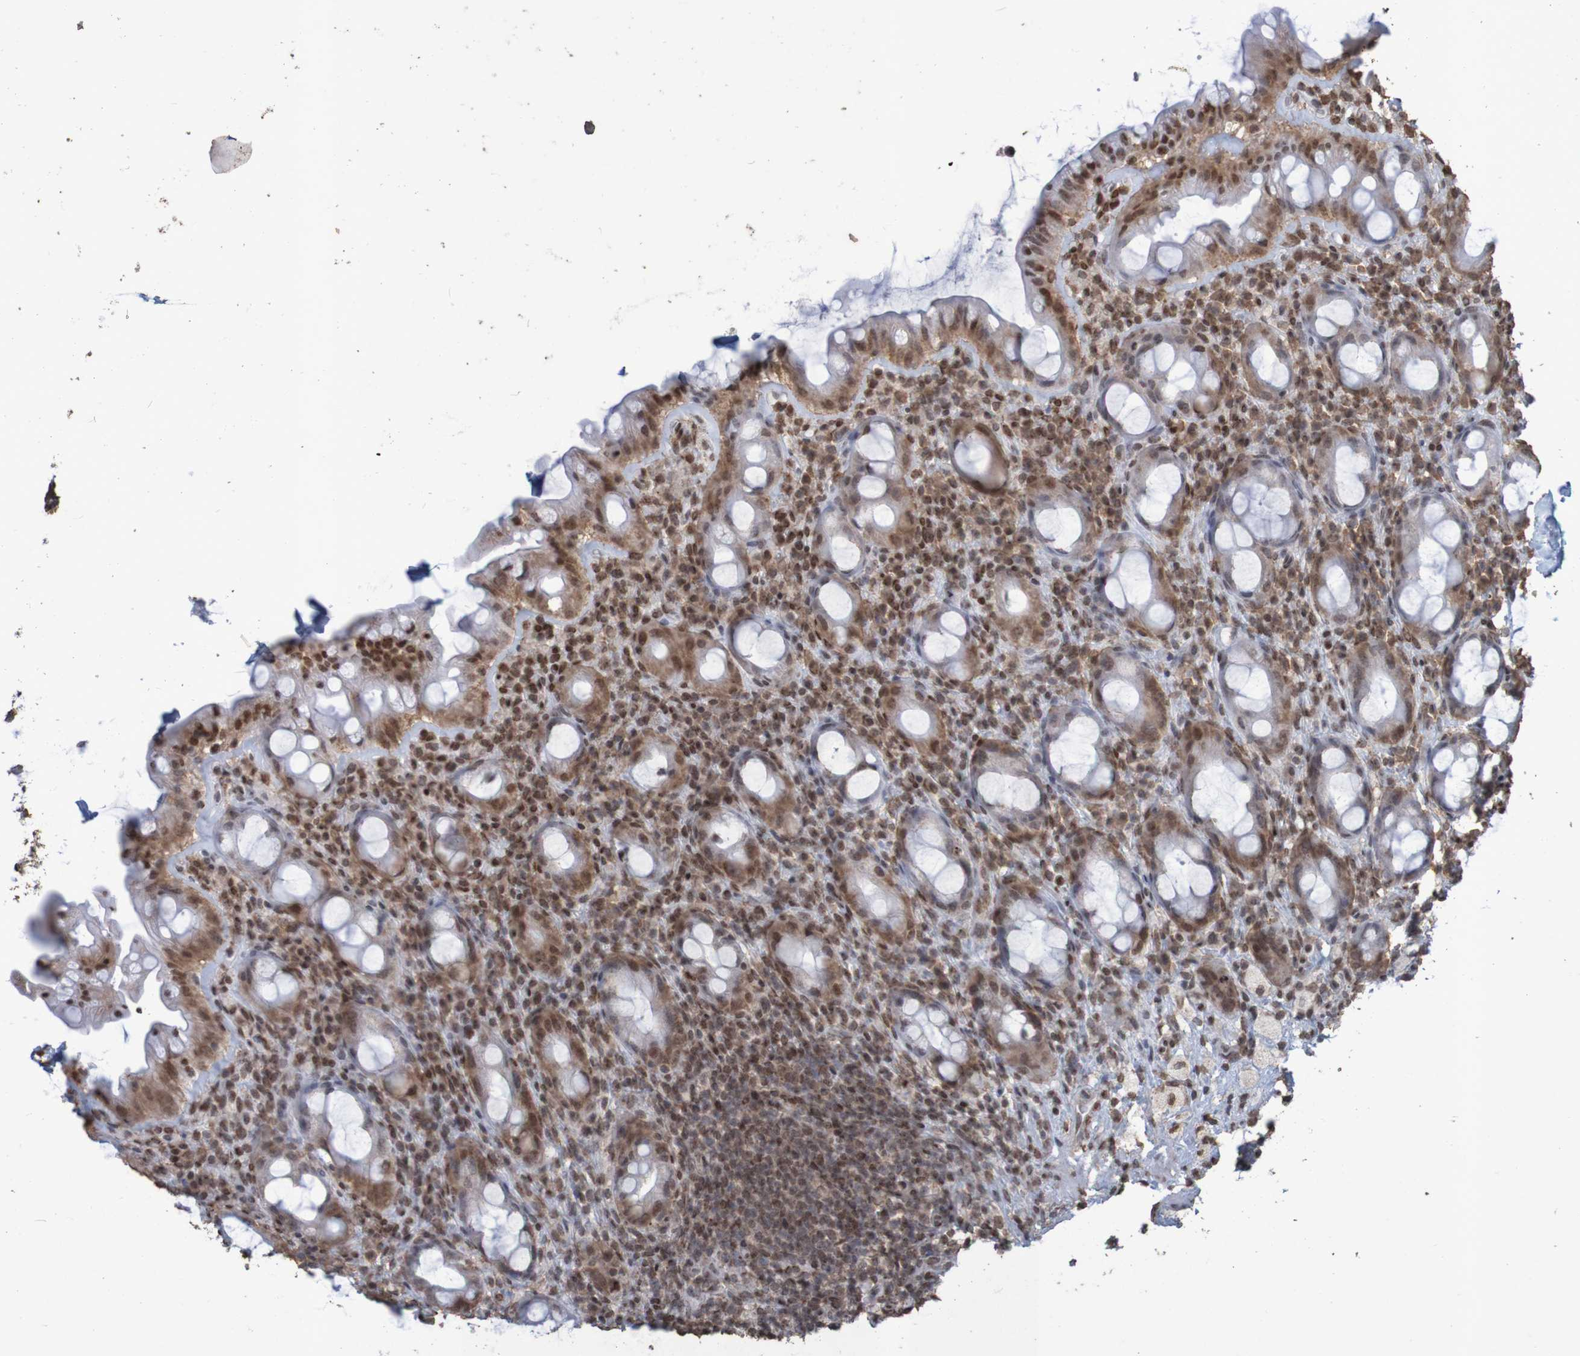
{"staining": {"intensity": "strong", "quantity": ">75%", "location": "cytoplasmic/membranous,nuclear"}, "tissue": "rectum", "cell_type": "Glandular cells", "image_type": "normal", "snomed": [{"axis": "morphology", "description": "Normal tissue, NOS"}, {"axis": "topography", "description": "Rectum"}], "caption": "Immunohistochemical staining of unremarkable rectum reveals >75% levels of strong cytoplasmic/membranous,nuclear protein positivity in approximately >75% of glandular cells. (DAB (3,3'-diaminobenzidine) IHC with brightfield microscopy, high magnification).", "gene": "GFI1", "patient": {"sex": "male", "age": 44}}